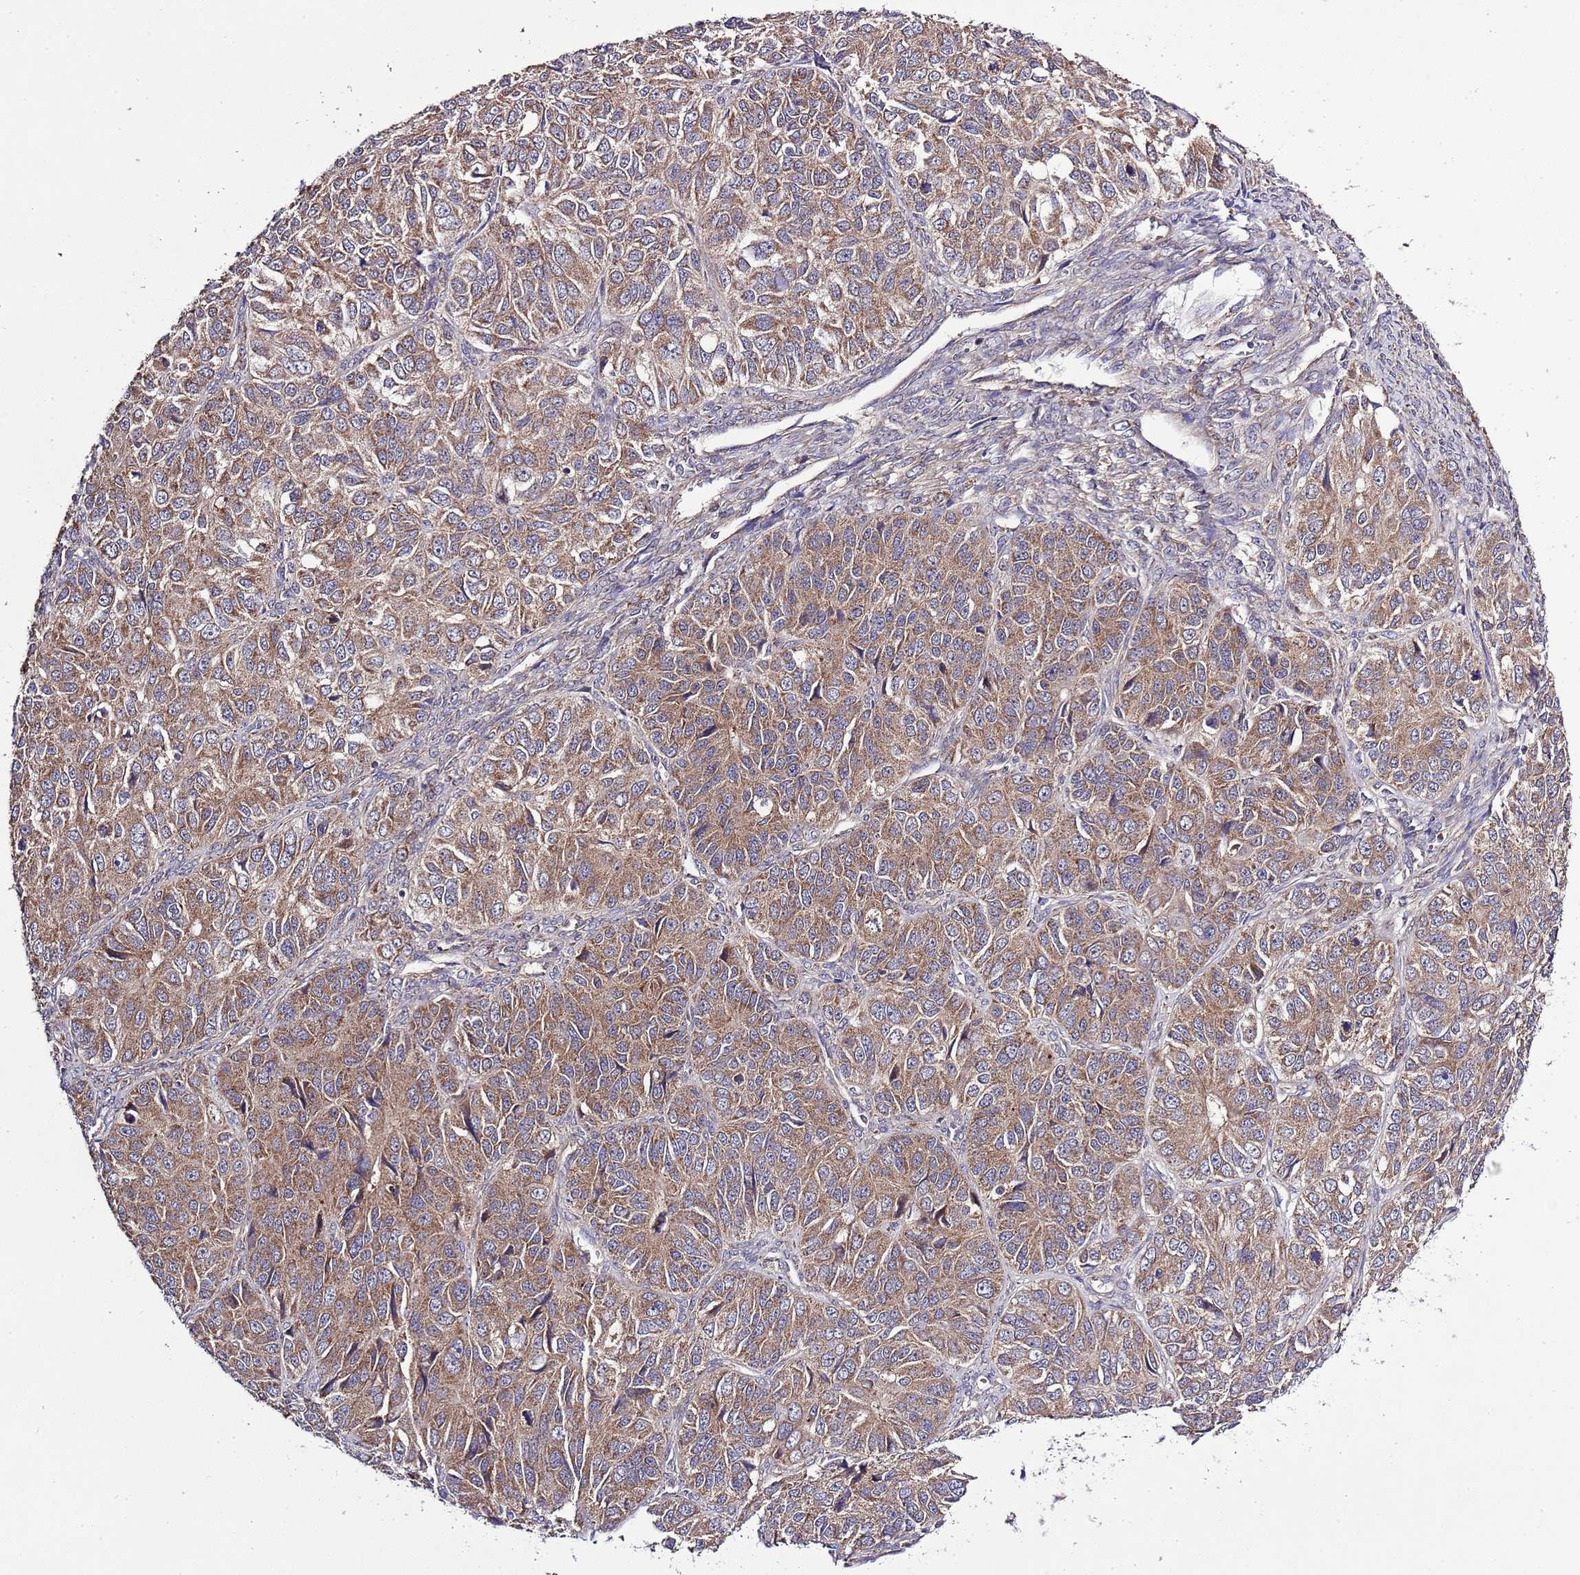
{"staining": {"intensity": "moderate", "quantity": ">75%", "location": "cytoplasmic/membranous"}, "tissue": "ovarian cancer", "cell_type": "Tumor cells", "image_type": "cancer", "snomed": [{"axis": "morphology", "description": "Carcinoma, endometroid"}, {"axis": "topography", "description": "Ovary"}], "caption": "Immunohistochemistry histopathology image of endometroid carcinoma (ovarian) stained for a protein (brown), which shows medium levels of moderate cytoplasmic/membranous positivity in approximately >75% of tumor cells.", "gene": "MFNG", "patient": {"sex": "female", "age": 51}}